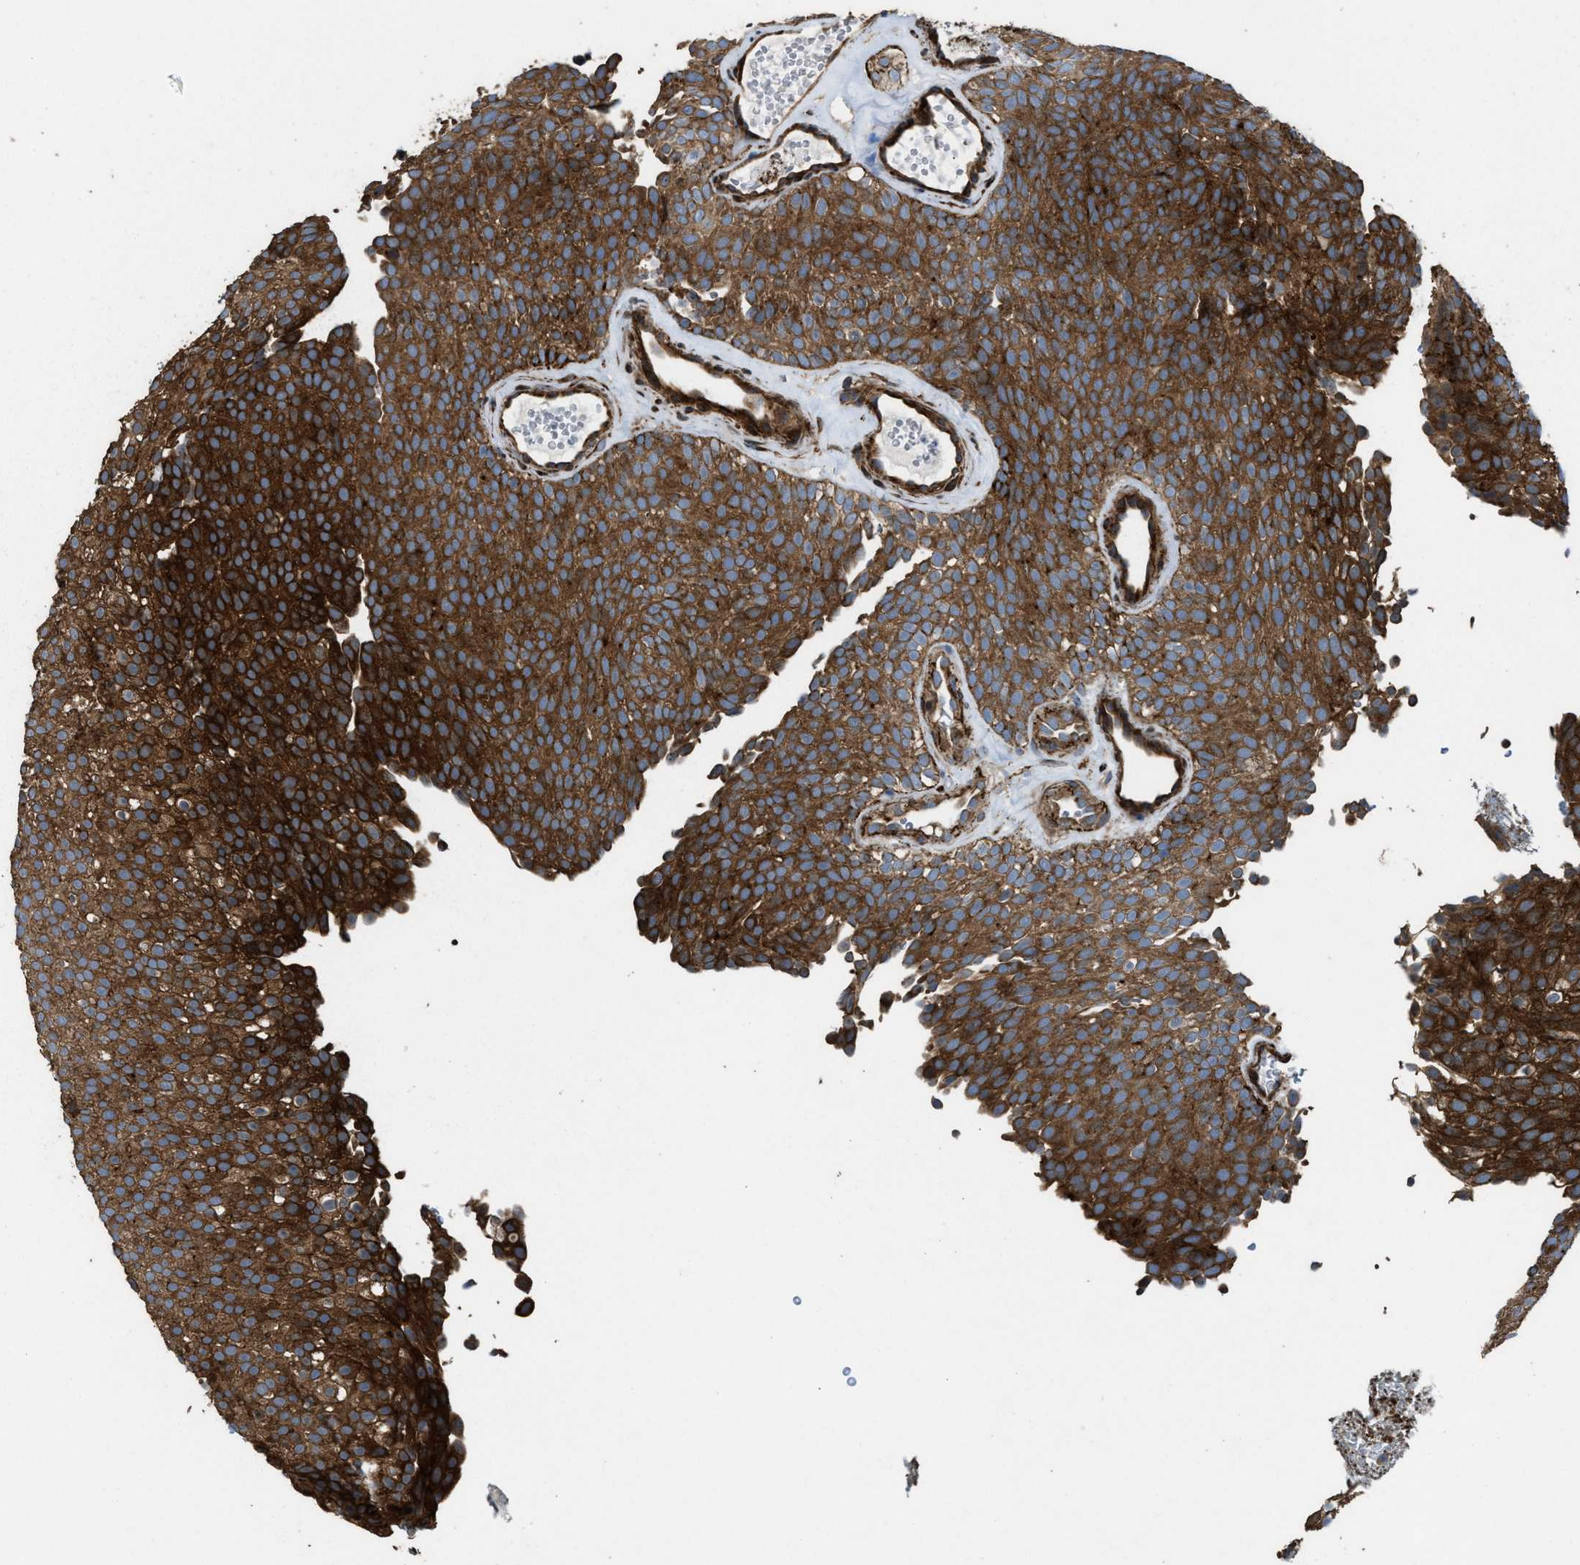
{"staining": {"intensity": "strong", "quantity": ">75%", "location": "cytoplasmic/membranous"}, "tissue": "urothelial cancer", "cell_type": "Tumor cells", "image_type": "cancer", "snomed": [{"axis": "morphology", "description": "Urothelial carcinoma, Low grade"}, {"axis": "topography", "description": "Urinary bladder"}], "caption": "Immunohistochemistry (IHC) (DAB) staining of human urothelial cancer displays strong cytoplasmic/membranous protein expression in approximately >75% of tumor cells. (IHC, brightfield microscopy, high magnification).", "gene": "EGLN1", "patient": {"sex": "male", "age": 78}}